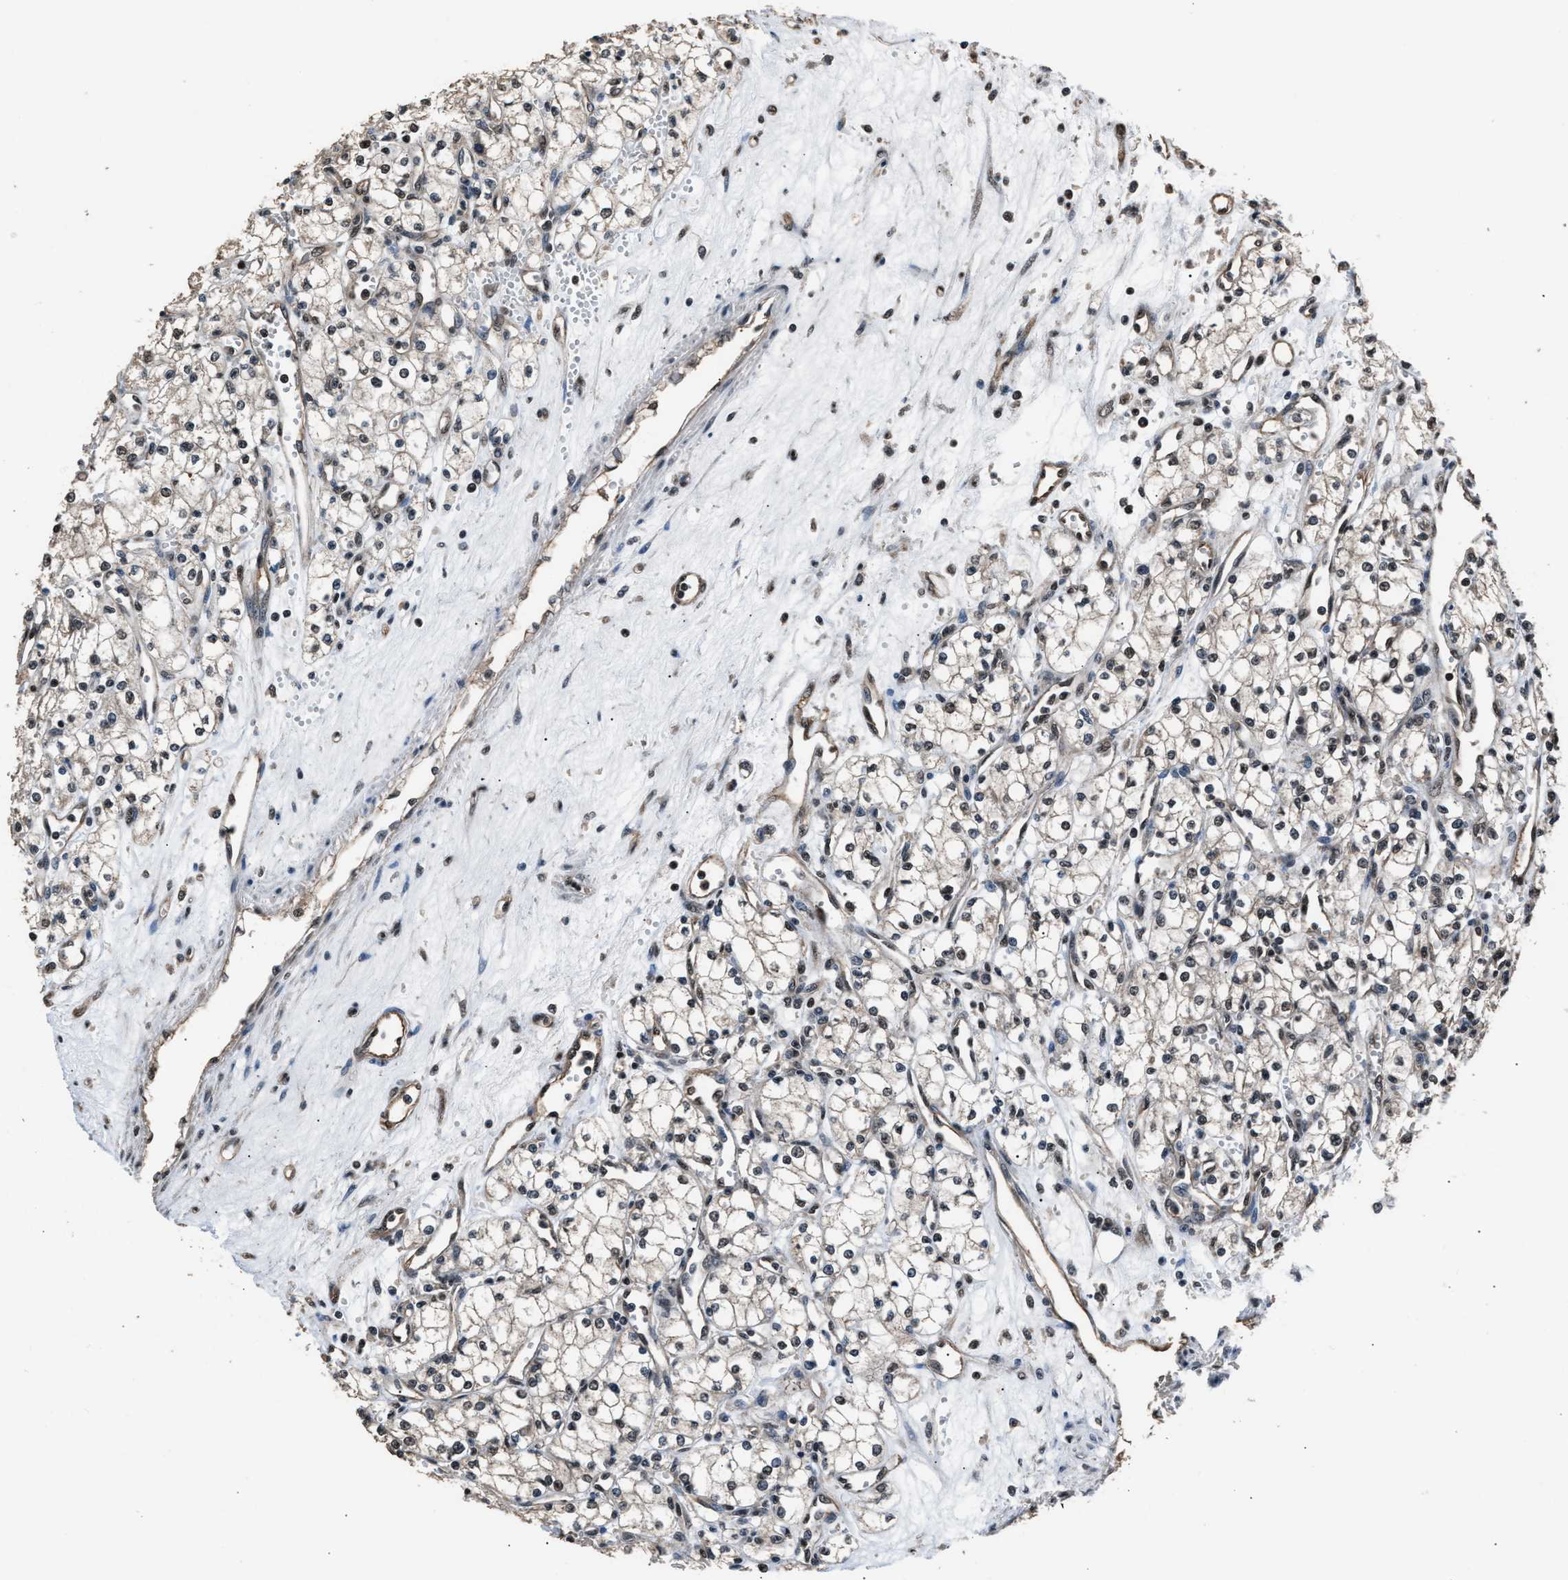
{"staining": {"intensity": "weak", "quantity": "25%-75%", "location": "cytoplasmic/membranous,nuclear"}, "tissue": "renal cancer", "cell_type": "Tumor cells", "image_type": "cancer", "snomed": [{"axis": "morphology", "description": "Adenocarcinoma, NOS"}, {"axis": "topography", "description": "Kidney"}], "caption": "Immunohistochemistry (IHC) histopathology image of neoplastic tissue: adenocarcinoma (renal) stained using IHC shows low levels of weak protein expression localized specifically in the cytoplasmic/membranous and nuclear of tumor cells, appearing as a cytoplasmic/membranous and nuclear brown color.", "gene": "DFFA", "patient": {"sex": "male", "age": 59}}